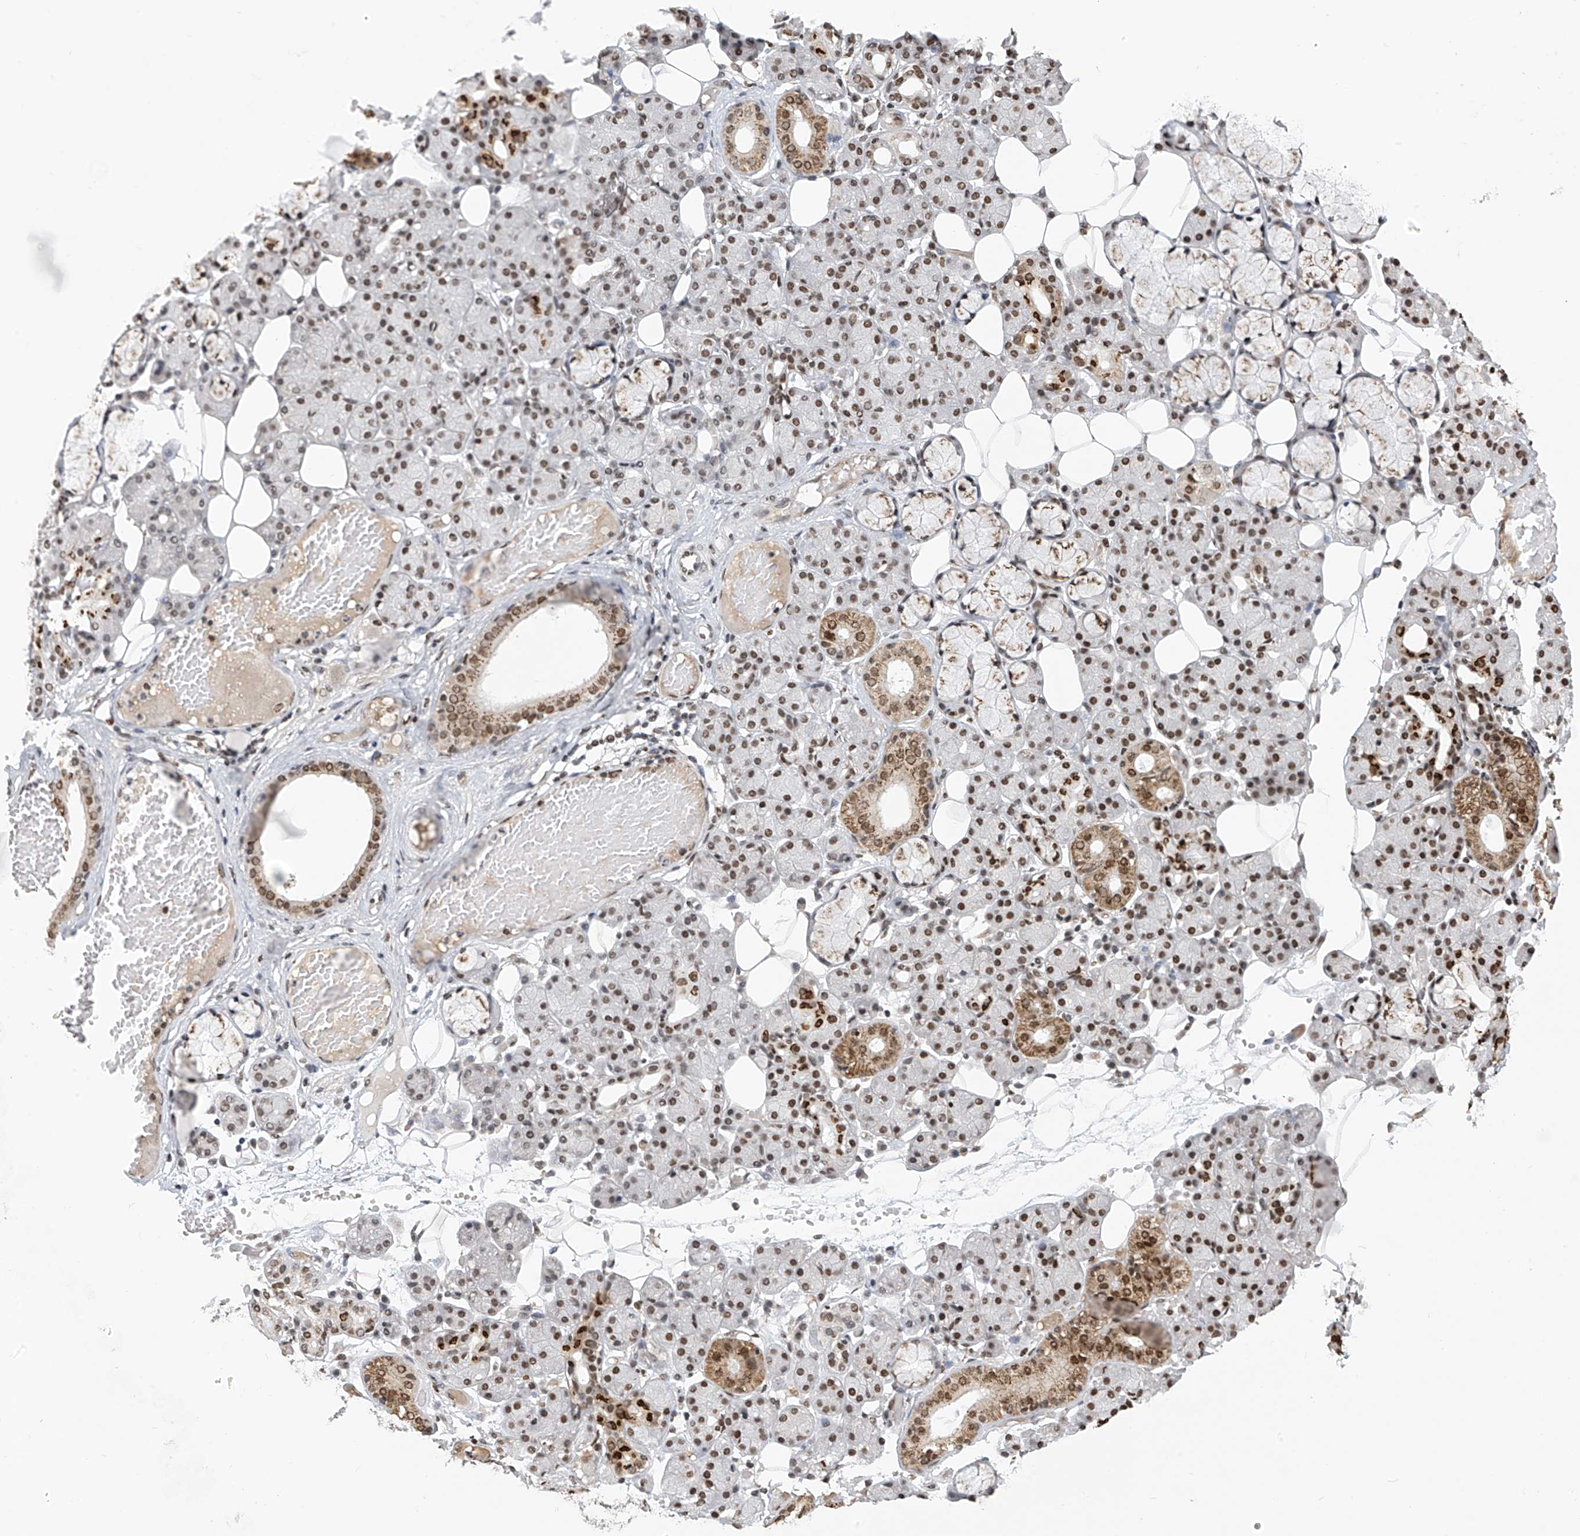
{"staining": {"intensity": "moderate", "quantity": ">75%", "location": "cytoplasmic/membranous,nuclear"}, "tissue": "salivary gland", "cell_type": "Glandular cells", "image_type": "normal", "snomed": [{"axis": "morphology", "description": "Normal tissue, NOS"}, {"axis": "topography", "description": "Salivary gland"}], "caption": "Immunohistochemistry (IHC) histopathology image of normal salivary gland: human salivary gland stained using immunohistochemistry (IHC) reveals medium levels of moderate protein expression localized specifically in the cytoplasmic/membranous,nuclear of glandular cells, appearing as a cytoplasmic/membranous,nuclear brown color.", "gene": "APLF", "patient": {"sex": "male", "age": 63}}